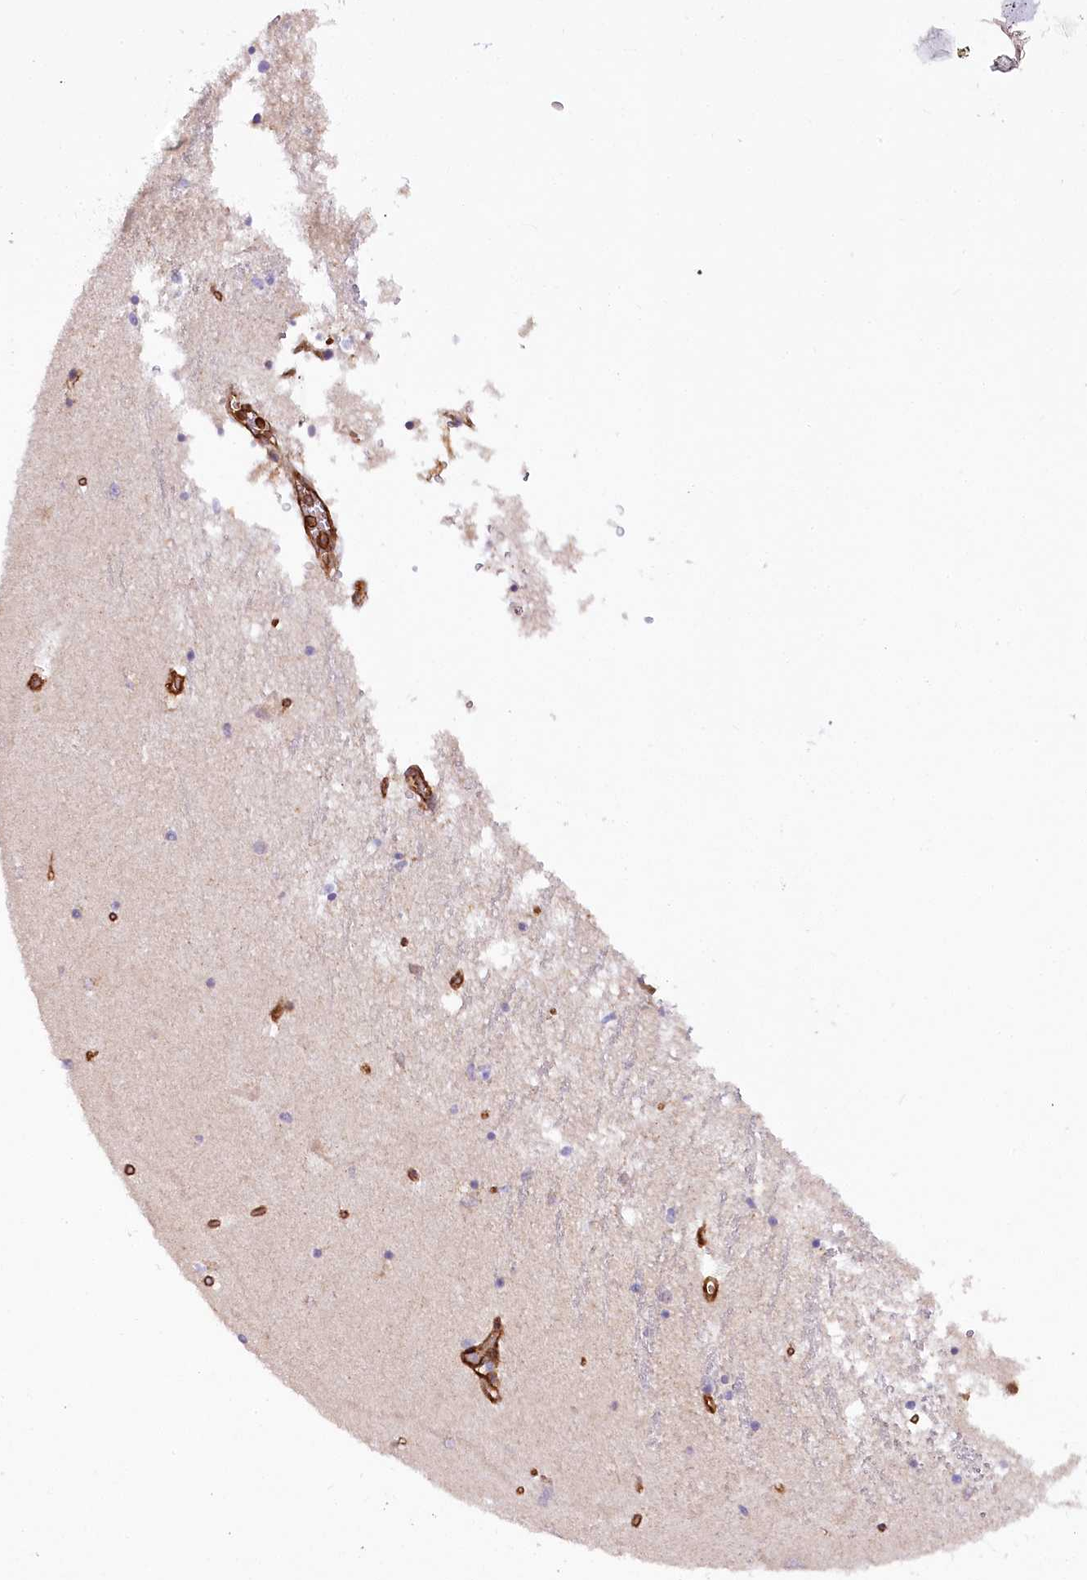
{"staining": {"intensity": "negative", "quantity": "none", "location": "none"}, "tissue": "hippocampus", "cell_type": "Glial cells", "image_type": "normal", "snomed": [{"axis": "morphology", "description": "Normal tissue, NOS"}, {"axis": "topography", "description": "Hippocampus"}], "caption": "Hippocampus stained for a protein using immunohistochemistry displays no expression glial cells.", "gene": "SYNPO2", "patient": {"sex": "male", "age": 70}}